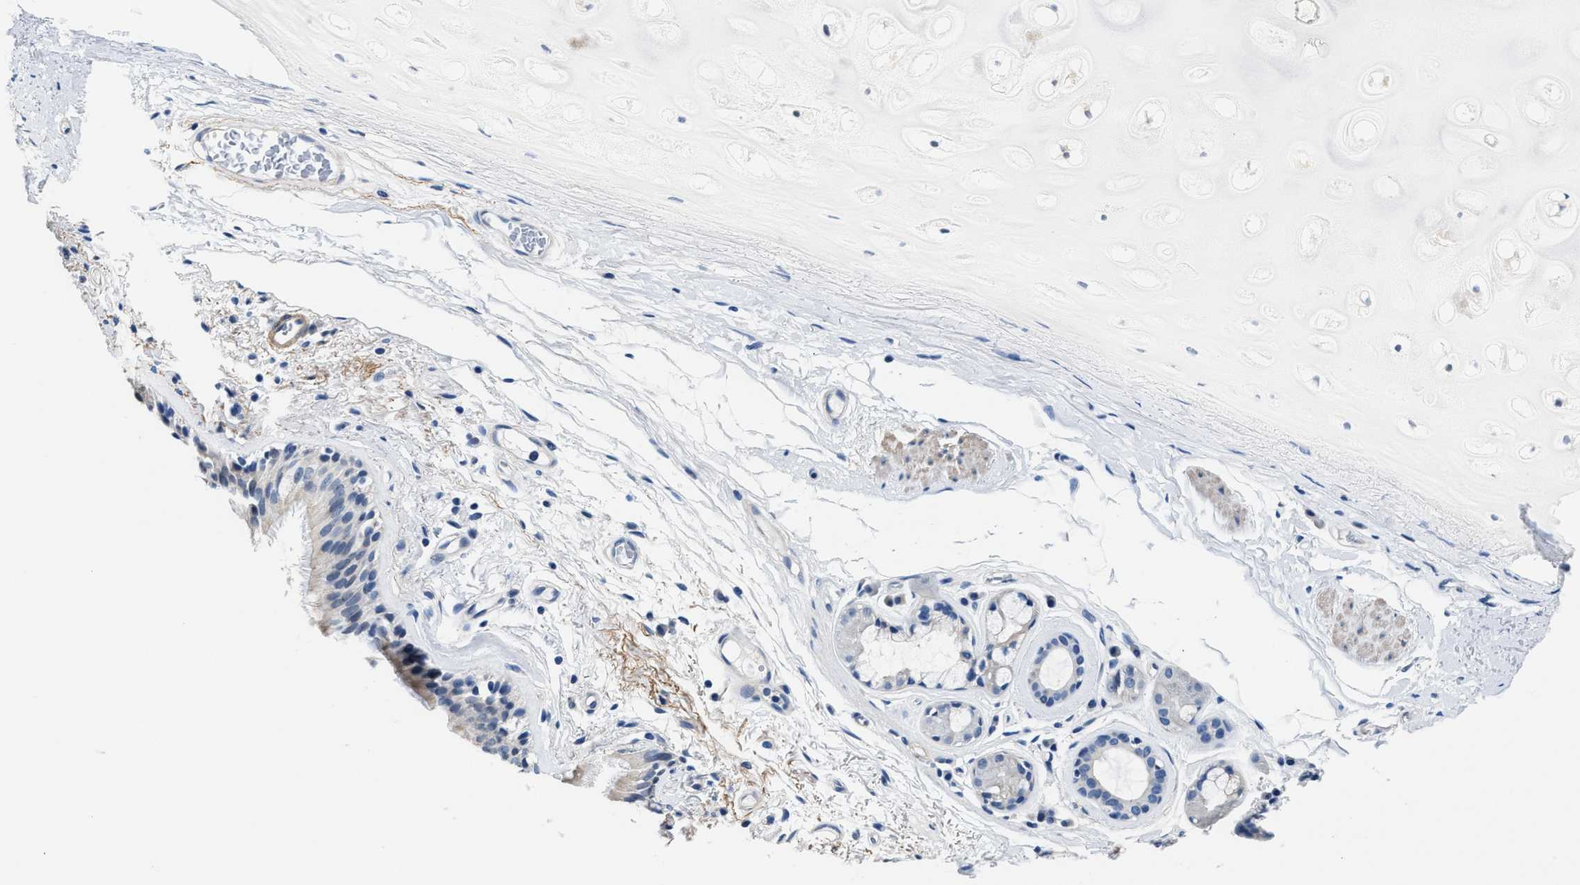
{"staining": {"intensity": "weak", "quantity": "<25%", "location": "cytoplasmic/membranous"}, "tissue": "bronchus", "cell_type": "Respiratory epithelial cells", "image_type": "normal", "snomed": [{"axis": "morphology", "description": "Normal tissue, NOS"}, {"axis": "topography", "description": "Cartilage tissue"}], "caption": "Immunohistochemistry micrograph of benign bronchus stained for a protein (brown), which displays no positivity in respiratory epithelial cells.", "gene": "MYH3", "patient": {"sex": "female", "age": 63}}